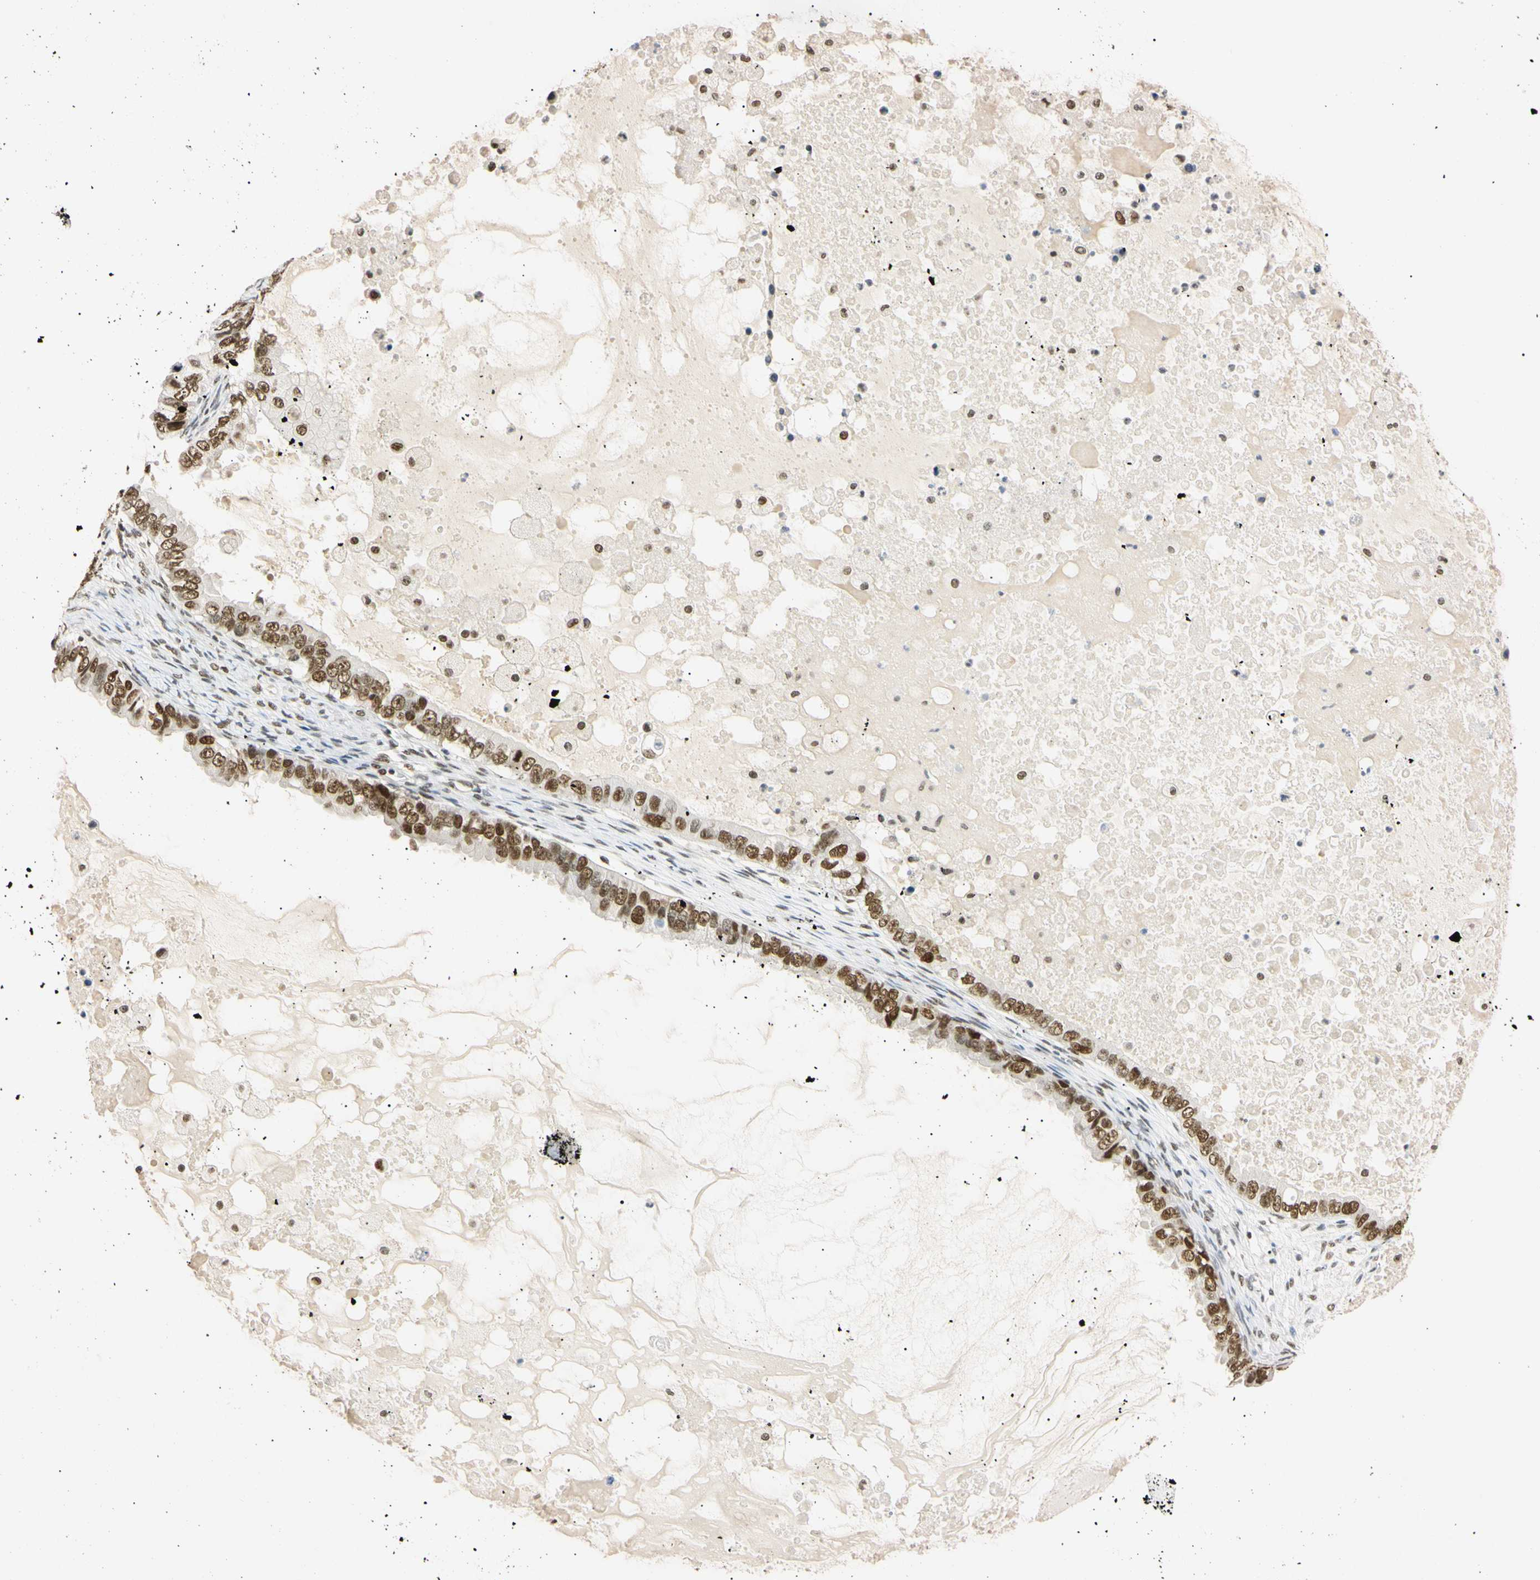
{"staining": {"intensity": "strong", "quantity": ">75%", "location": "nuclear"}, "tissue": "ovarian cancer", "cell_type": "Tumor cells", "image_type": "cancer", "snomed": [{"axis": "morphology", "description": "Cystadenocarcinoma, mucinous, NOS"}, {"axis": "topography", "description": "Ovary"}], "caption": "Ovarian mucinous cystadenocarcinoma stained for a protein (brown) reveals strong nuclear positive positivity in approximately >75% of tumor cells.", "gene": "SMARCA5", "patient": {"sex": "female", "age": 80}}